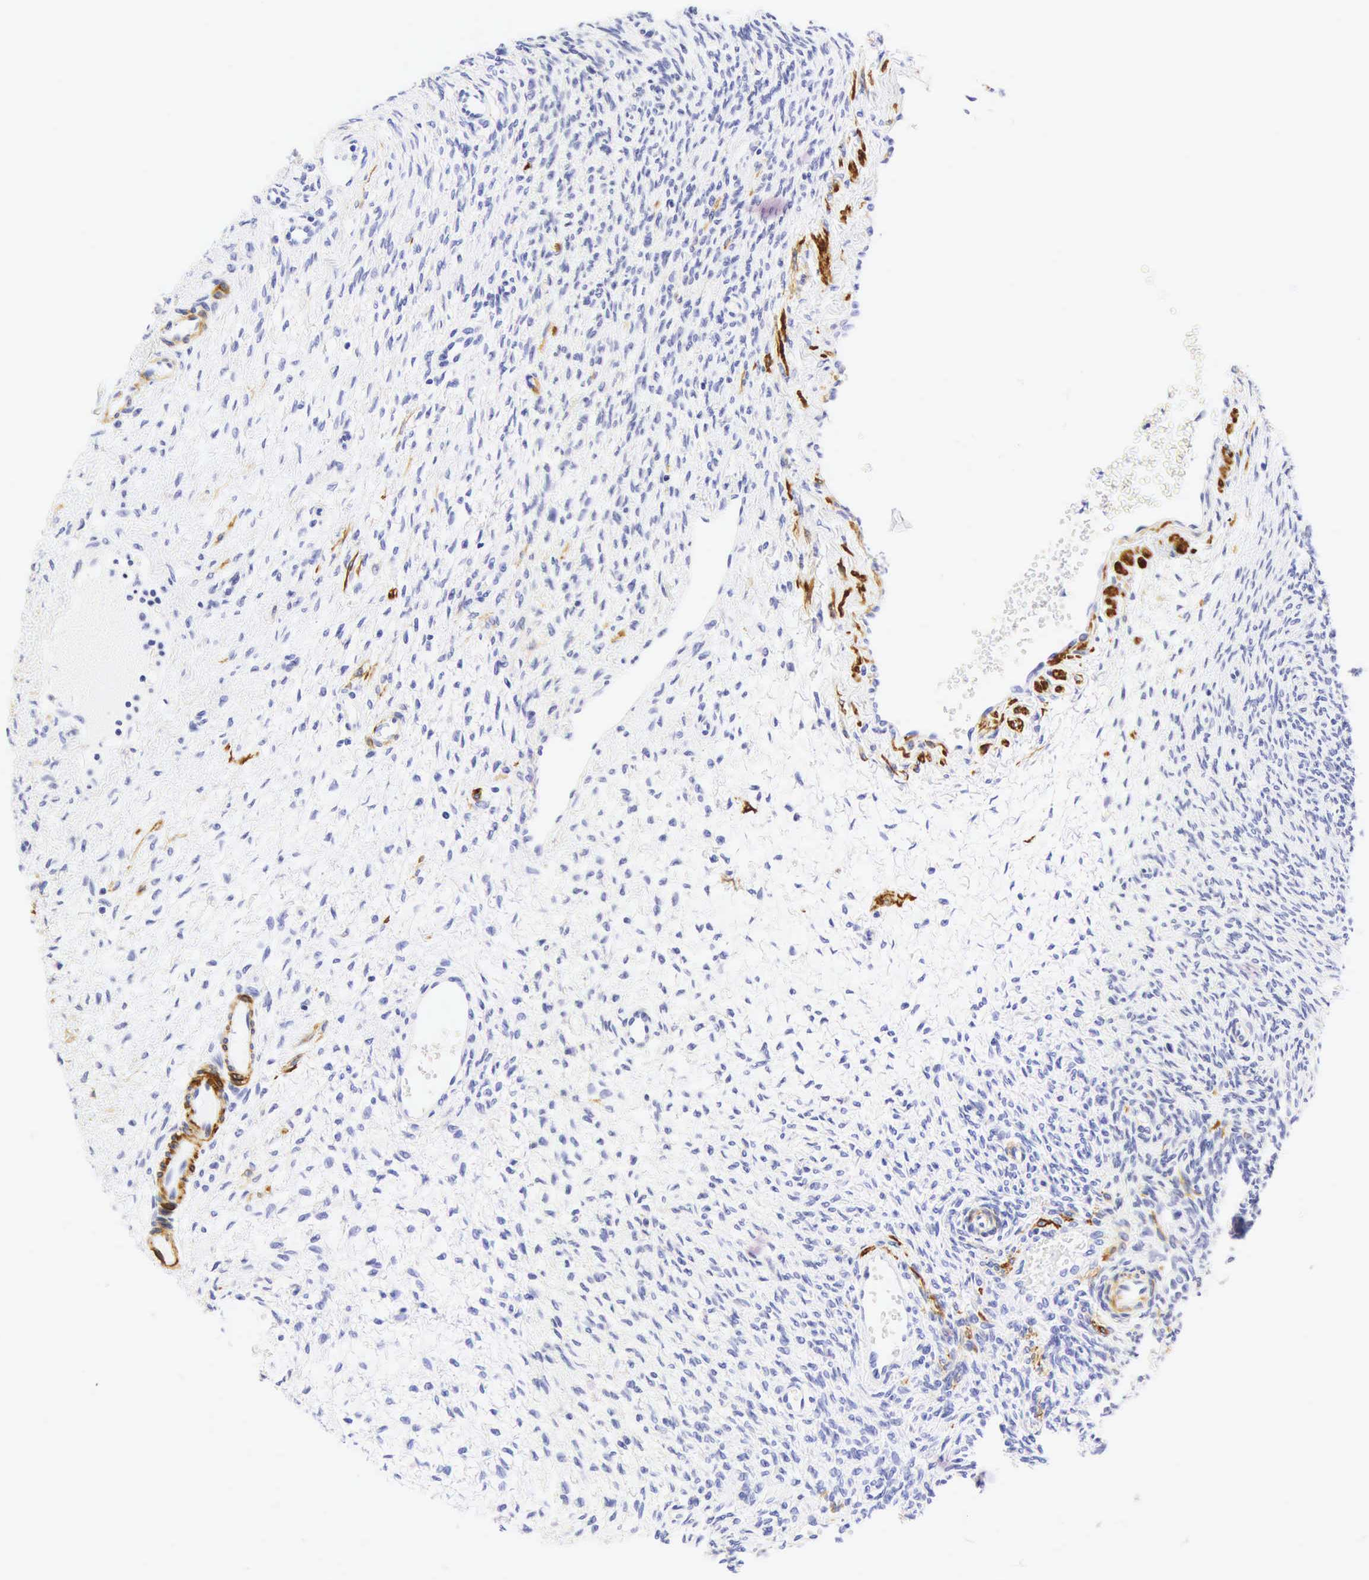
{"staining": {"intensity": "negative", "quantity": "none", "location": "none"}, "tissue": "ovary", "cell_type": "Follicle cells", "image_type": "normal", "snomed": [{"axis": "morphology", "description": "Normal tissue, NOS"}, {"axis": "topography", "description": "Ovary"}], "caption": "Immunohistochemistry (IHC) photomicrograph of unremarkable ovary: ovary stained with DAB (3,3'-diaminobenzidine) reveals no significant protein expression in follicle cells. (DAB (3,3'-diaminobenzidine) IHC with hematoxylin counter stain).", "gene": "CALD1", "patient": {"sex": "female", "age": 32}}